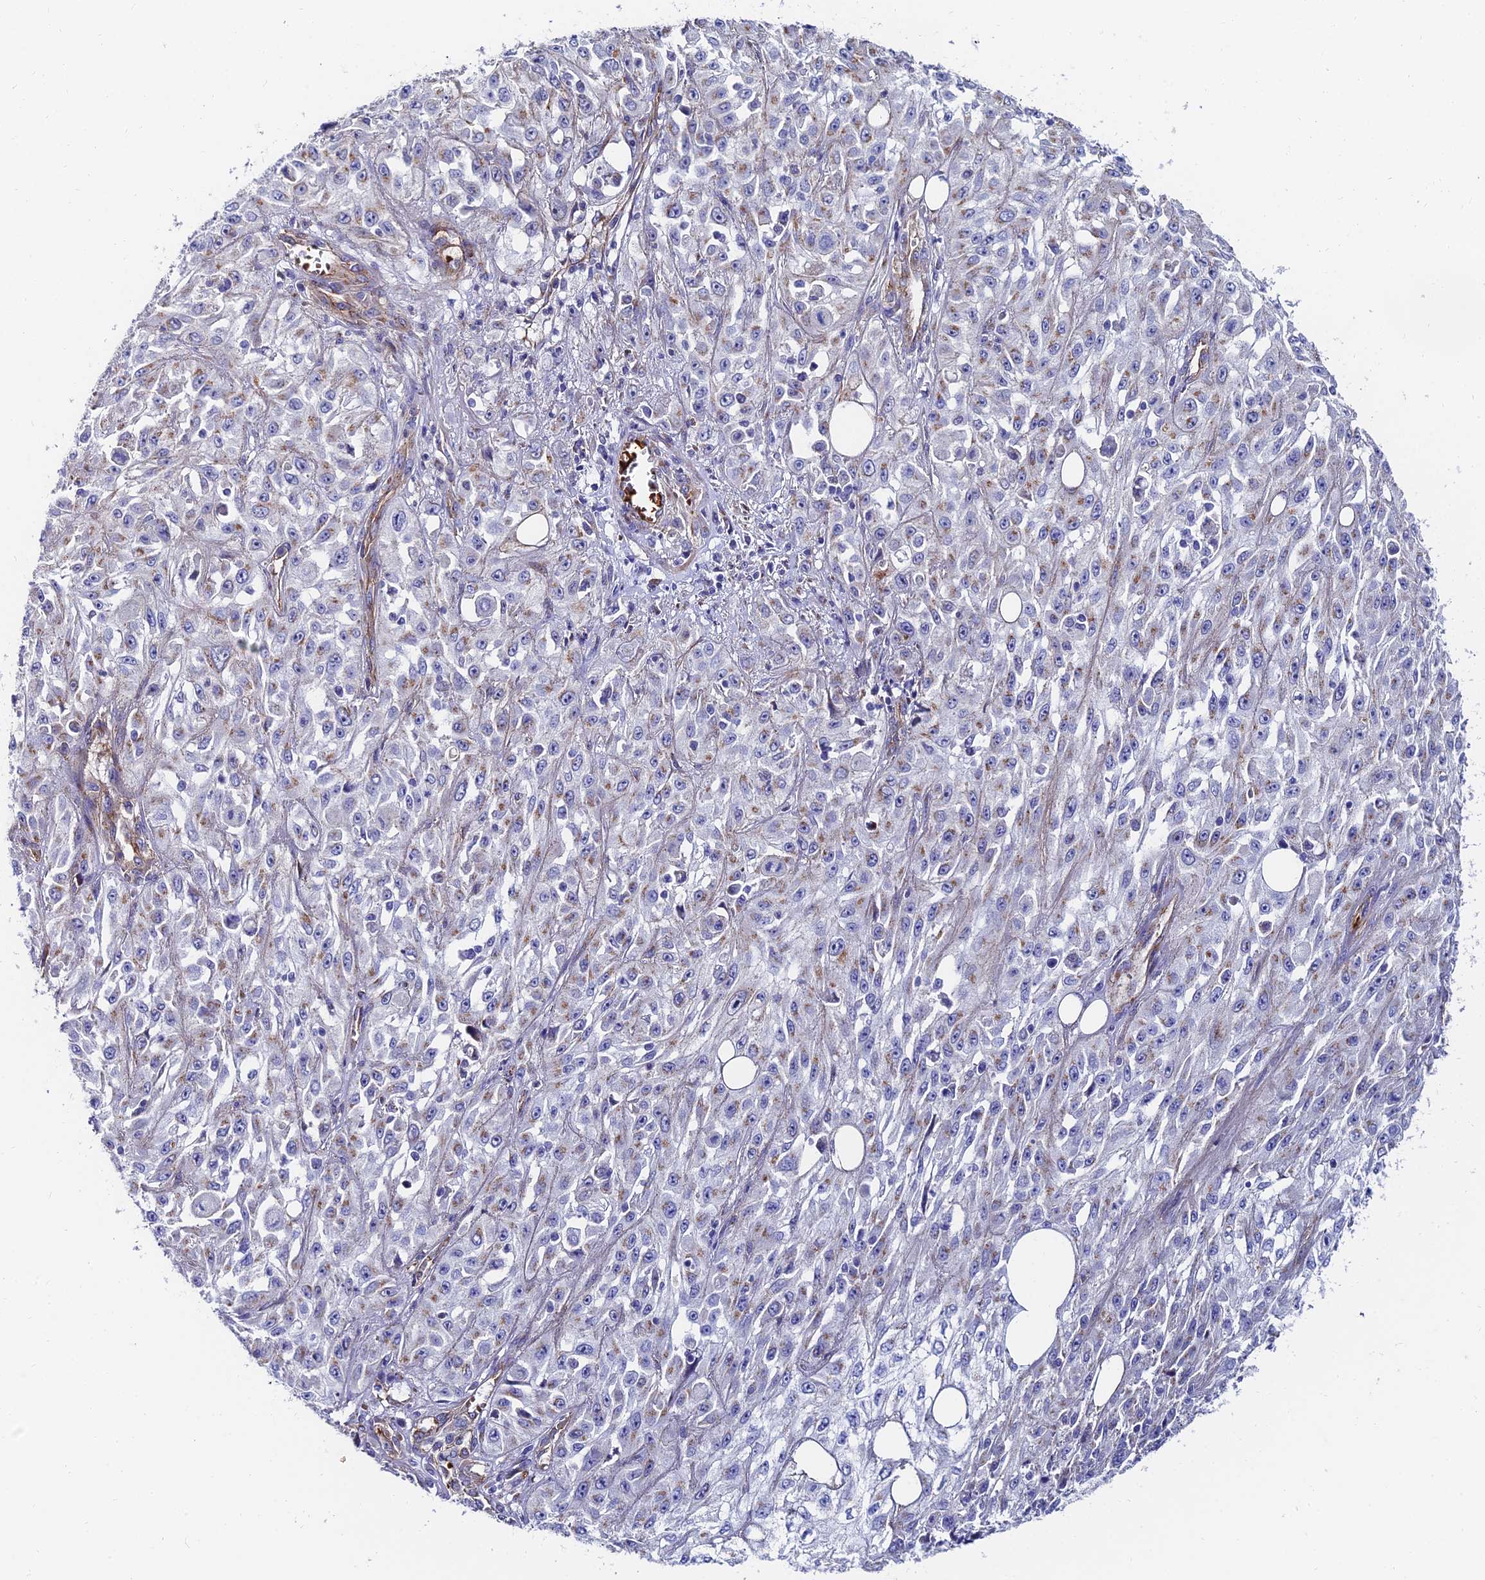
{"staining": {"intensity": "negative", "quantity": "none", "location": "none"}, "tissue": "skin cancer", "cell_type": "Tumor cells", "image_type": "cancer", "snomed": [{"axis": "morphology", "description": "Squamous cell carcinoma, NOS"}, {"axis": "morphology", "description": "Squamous cell carcinoma, metastatic, NOS"}, {"axis": "topography", "description": "Skin"}, {"axis": "topography", "description": "Lymph node"}], "caption": "An immunohistochemistry (IHC) image of skin metastatic squamous cell carcinoma is shown. There is no staining in tumor cells of skin metastatic squamous cell carcinoma.", "gene": "ADGRF3", "patient": {"sex": "male", "age": 75}}